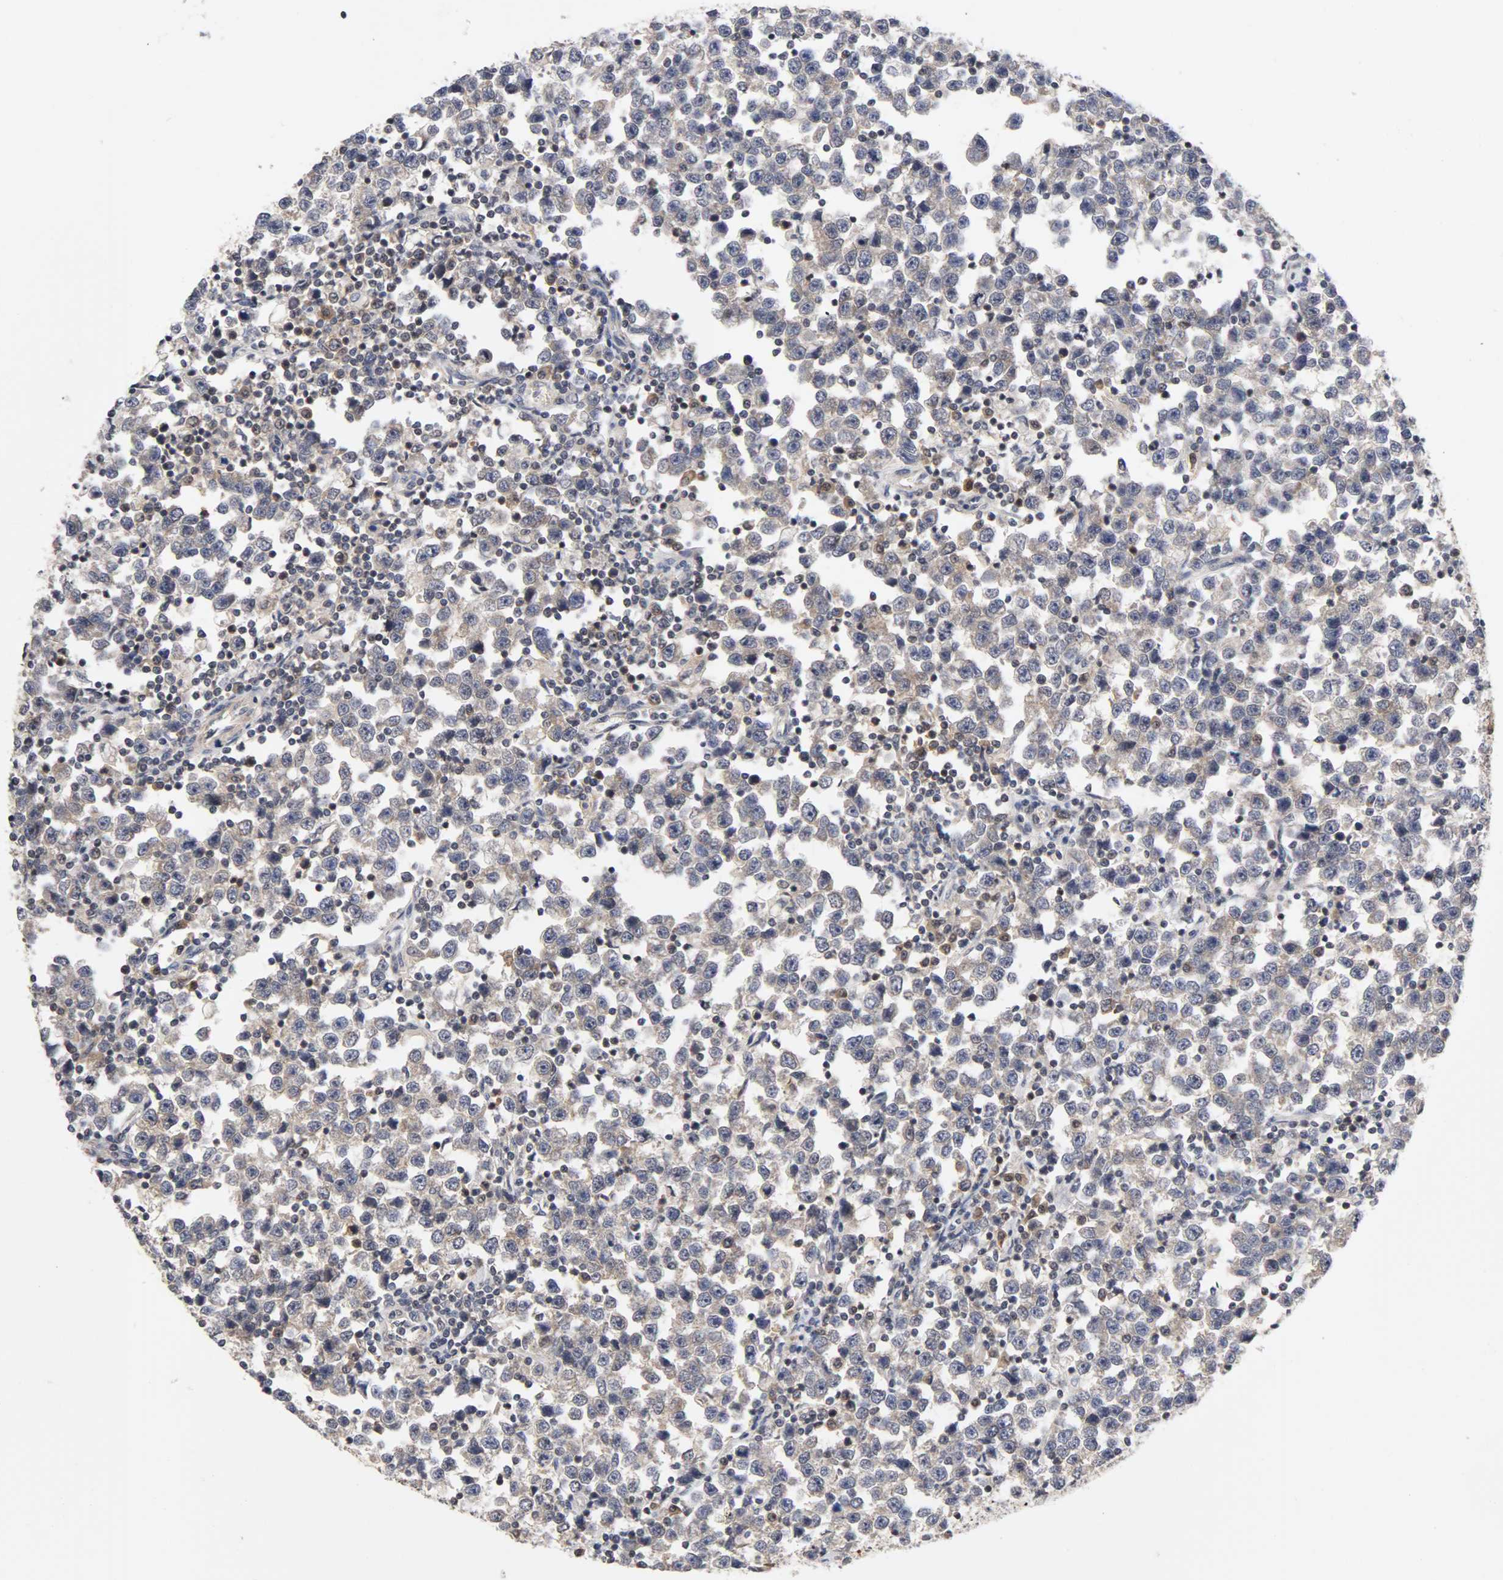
{"staining": {"intensity": "weak", "quantity": "25%-75%", "location": "cytoplasmic/membranous,nuclear"}, "tissue": "testis cancer", "cell_type": "Tumor cells", "image_type": "cancer", "snomed": [{"axis": "morphology", "description": "Seminoma, NOS"}, {"axis": "topography", "description": "Testis"}], "caption": "Testis cancer (seminoma) stained with a protein marker reveals weak staining in tumor cells.", "gene": "UBE2M", "patient": {"sex": "male", "age": 43}}